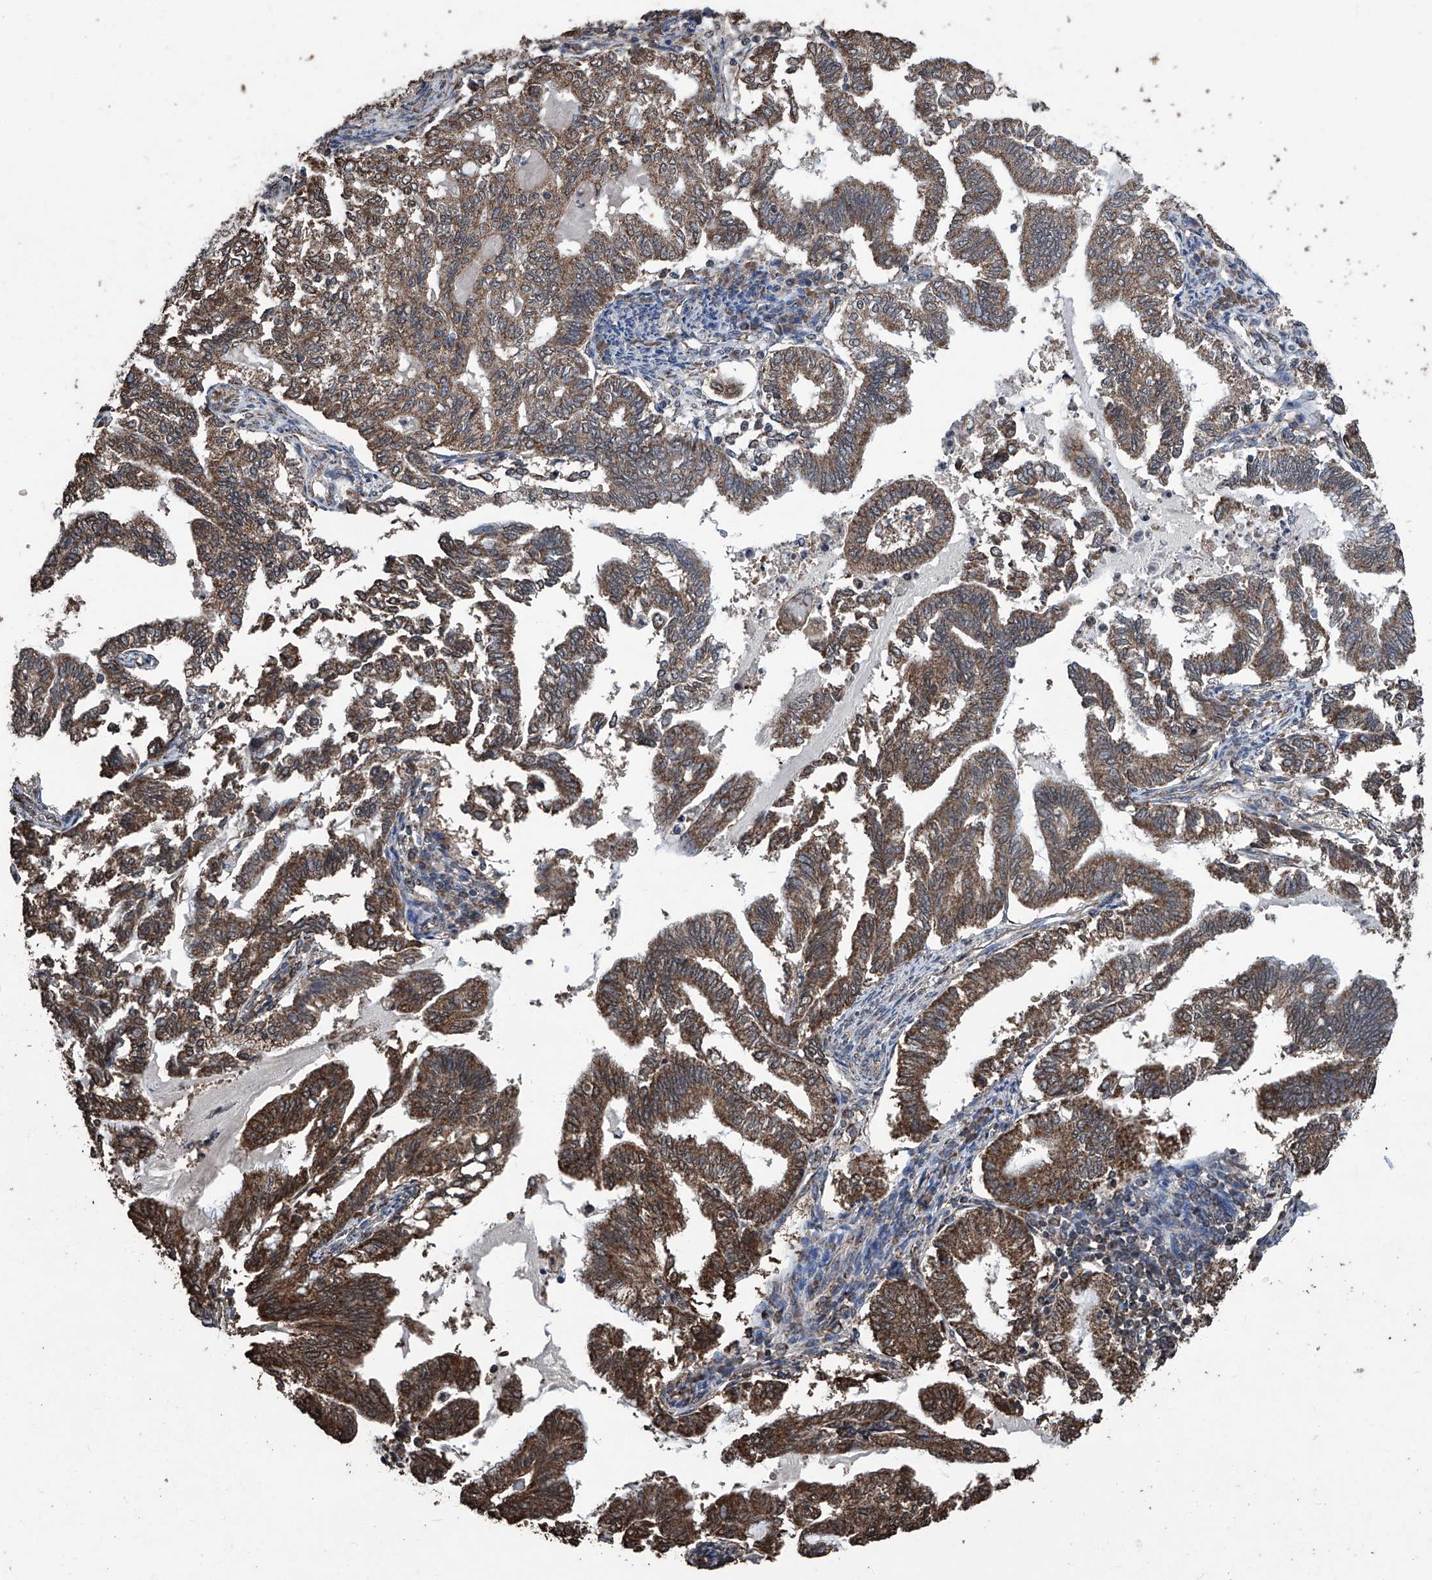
{"staining": {"intensity": "strong", "quantity": "25%-75%", "location": "cytoplasmic/membranous"}, "tissue": "endometrial cancer", "cell_type": "Tumor cells", "image_type": "cancer", "snomed": [{"axis": "morphology", "description": "Adenocarcinoma, NOS"}, {"axis": "topography", "description": "Endometrium"}], "caption": "Immunohistochemical staining of human adenocarcinoma (endometrial) demonstrates high levels of strong cytoplasmic/membranous expression in approximately 25%-75% of tumor cells.", "gene": "STARD7", "patient": {"sex": "female", "age": 79}}